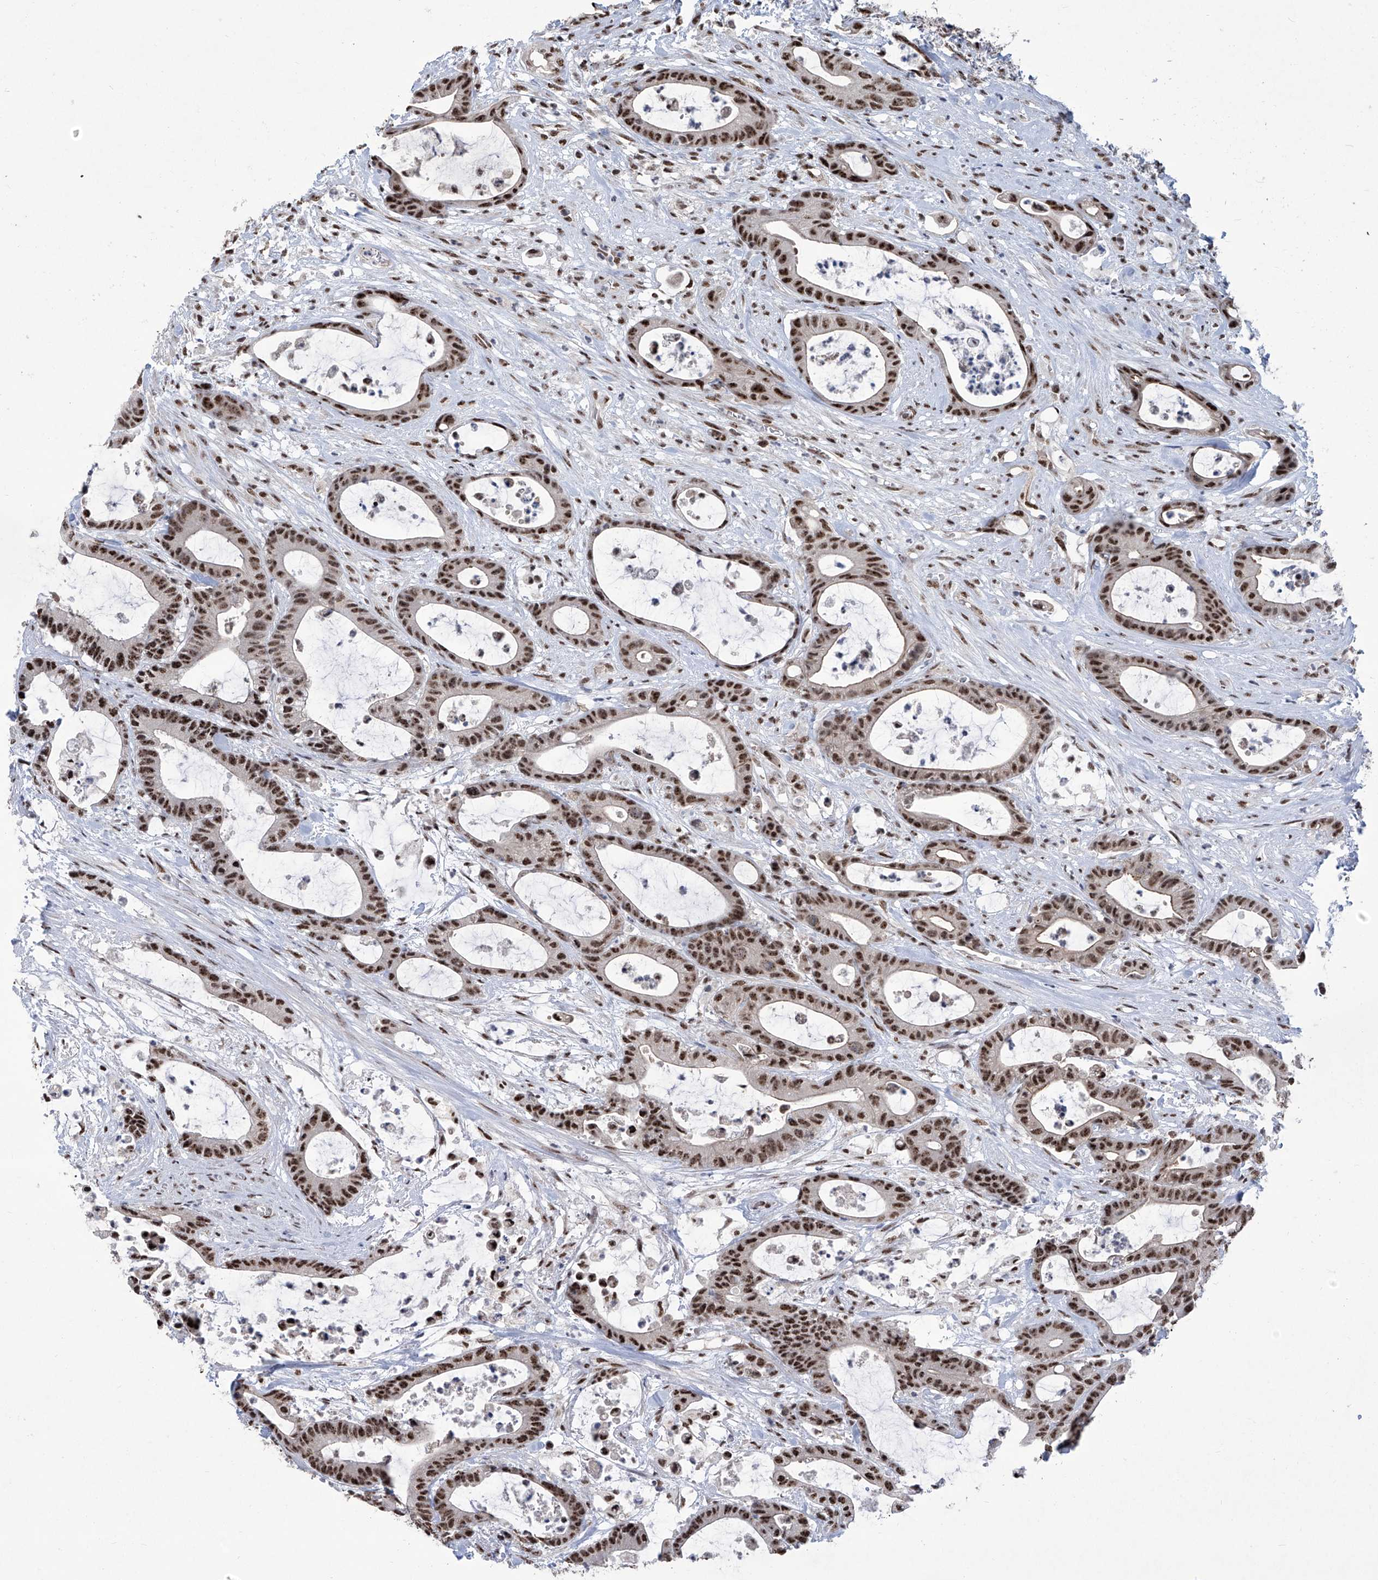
{"staining": {"intensity": "strong", "quantity": ">75%", "location": "nuclear"}, "tissue": "colorectal cancer", "cell_type": "Tumor cells", "image_type": "cancer", "snomed": [{"axis": "morphology", "description": "Adenocarcinoma, NOS"}, {"axis": "topography", "description": "Colon"}], "caption": "Protein staining displays strong nuclear expression in about >75% of tumor cells in adenocarcinoma (colorectal).", "gene": "FBXL4", "patient": {"sex": "female", "age": 84}}